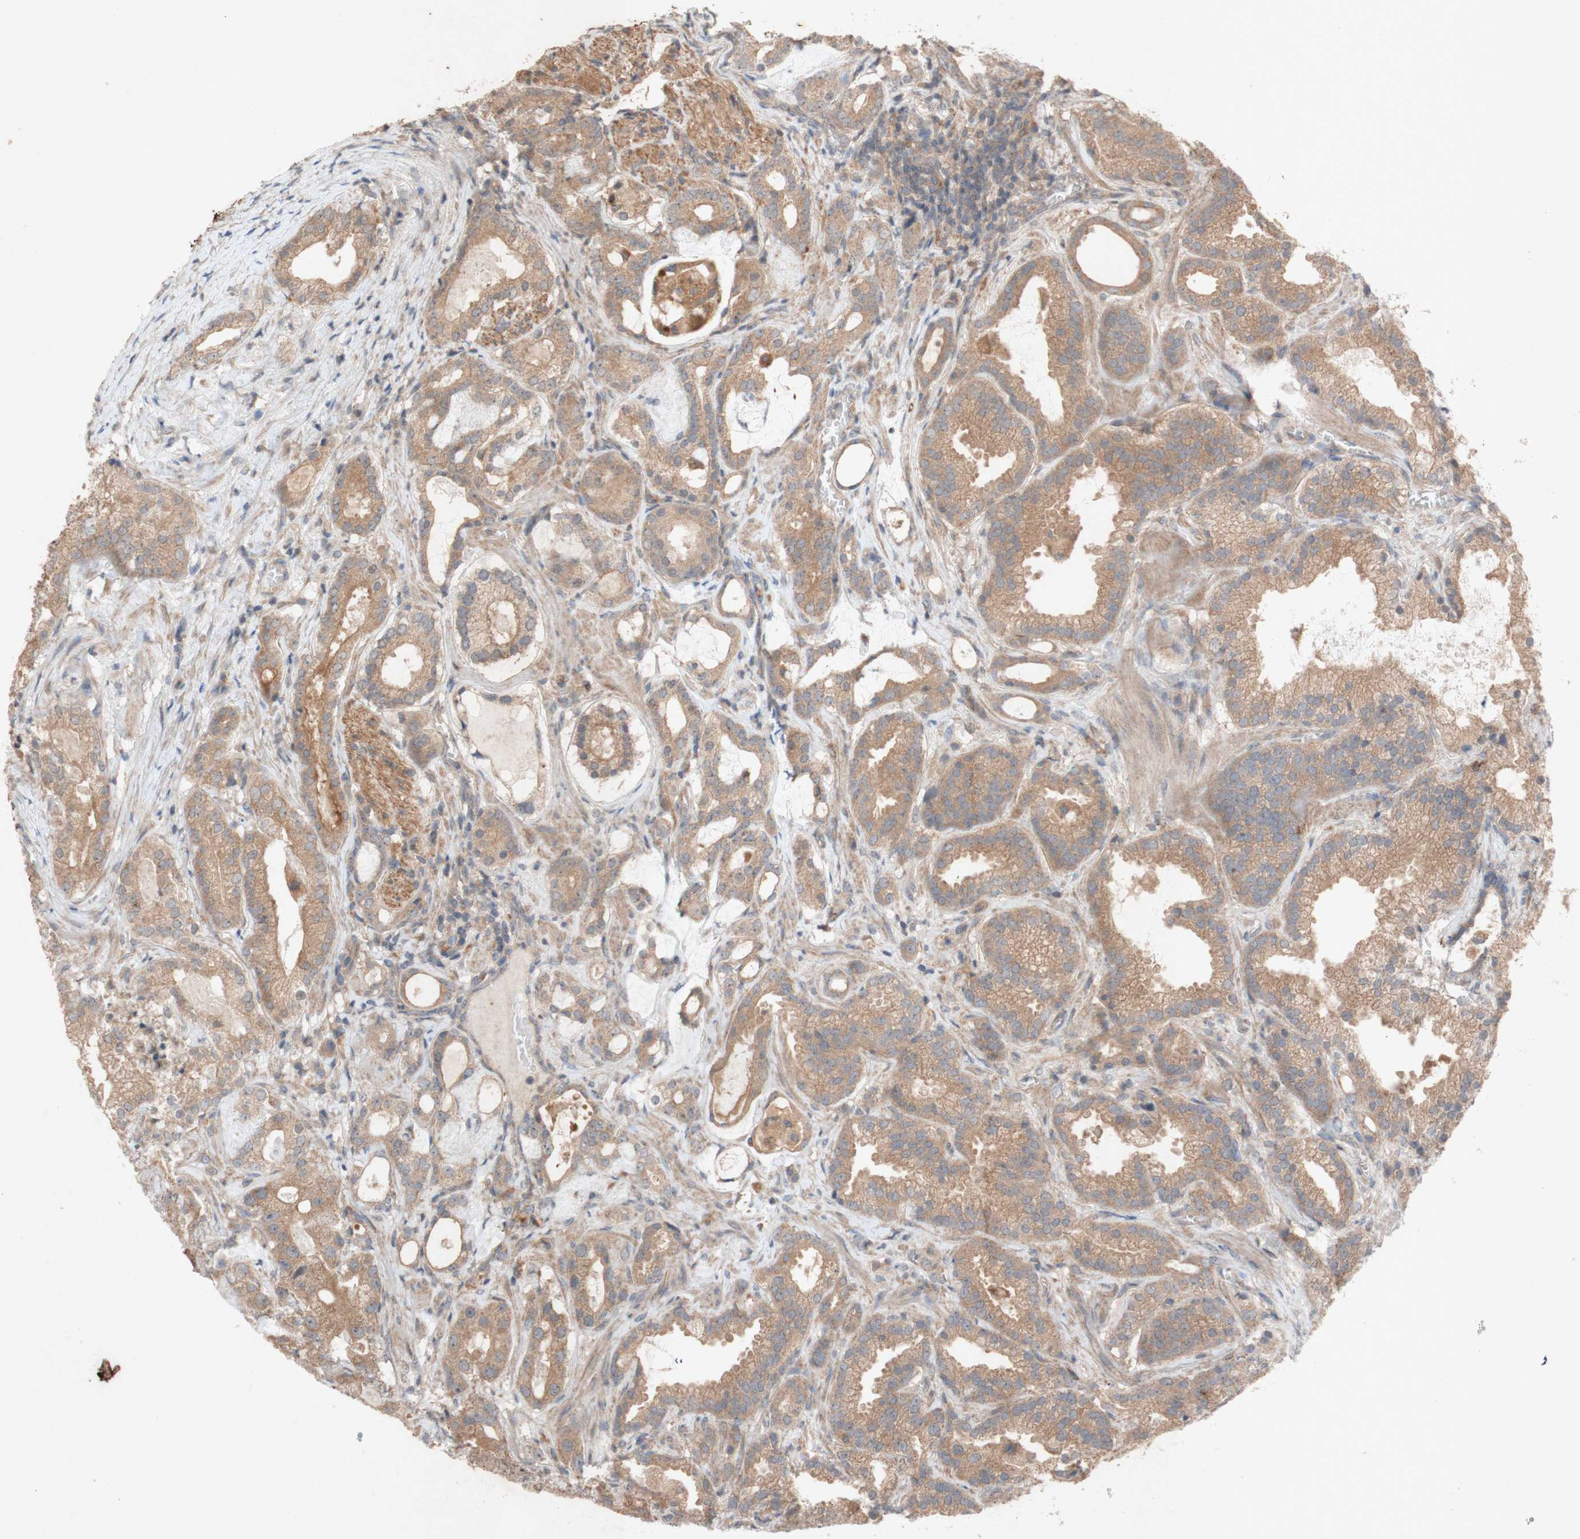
{"staining": {"intensity": "moderate", "quantity": ">75%", "location": "cytoplasmic/membranous"}, "tissue": "prostate cancer", "cell_type": "Tumor cells", "image_type": "cancer", "snomed": [{"axis": "morphology", "description": "Adenocarcinoma, Low grade"}, {"axis": "topography", "description": "Prostate"}], "caption": "Prostate adenocarcinoma (low-grade) stained with DAB immunohistochemistry (IHC) demonstrates medium levels of moderate cytoplasmic/membranous staining in about >75% of tumor cells.", "gene": "ATP6V1F", "patient": {"sex": "male", "age": 59}}